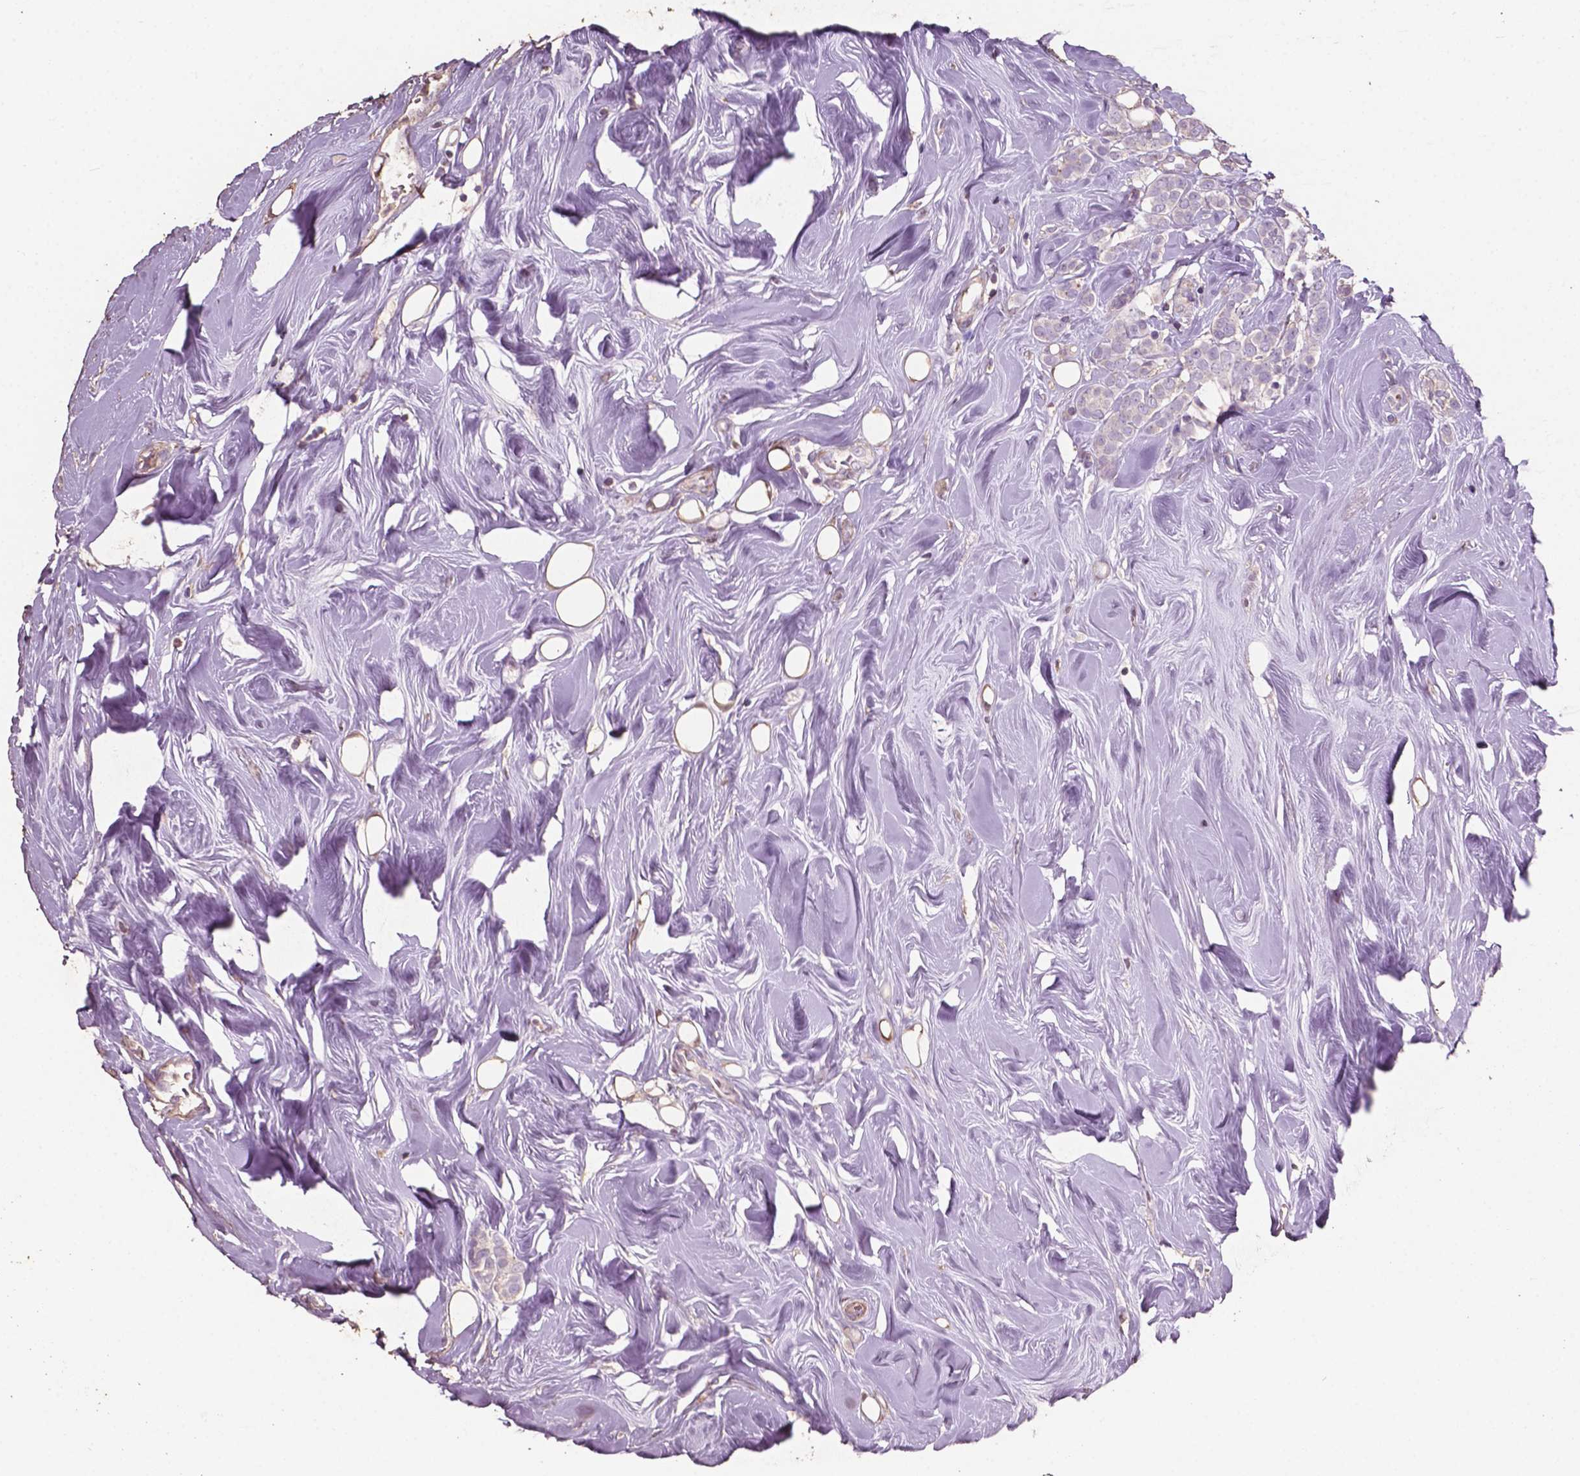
{"staining": {"intensity": "negative", "quantity": "none", "location": "none"}, "tissue": "breast cancer", "cell_type": "Tumor cells", "image_type": "cancer", "snomed": [{"axis": "morphology", "description": "Lobular carcinoma"}, {"axis": "topography", "description": "Breast"}], "caption": "Protein analysis of breast cancer (lobular carcinoma) displays no significant expression in tumor cells.", "gene": "COMMD4", "patient": {"sex": "female", "age": 49}}